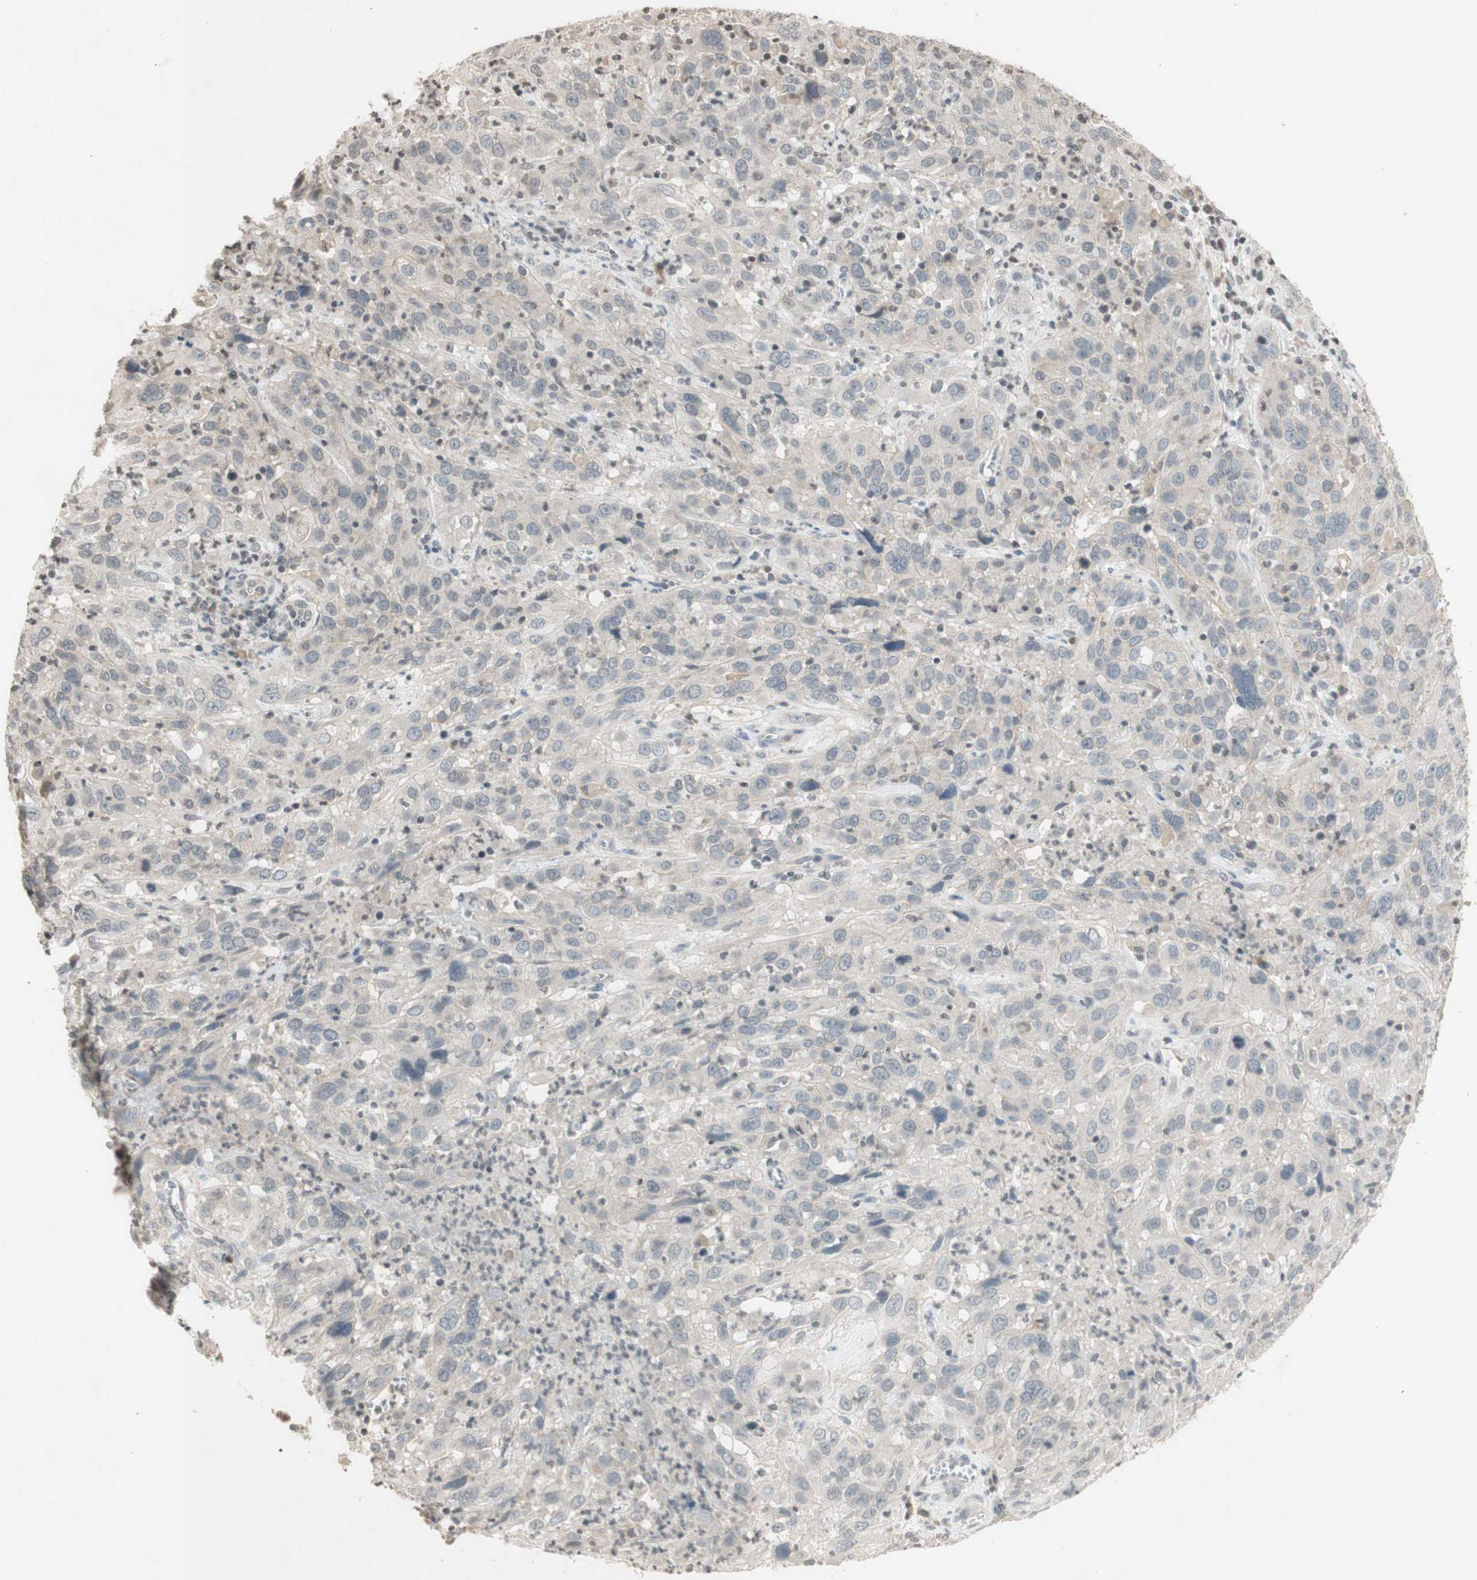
{"staining": {"intensity": "negative", "quantity": "none", "location": "none"}, "tissue": "cervical cancer", "cell_type": "Tumor cells", "image_type": "cancer", "snomed": [{"axis": "morphology", "description": "Squamous cell carcinoma, NOS"}, {"axis": "topography", "description": "Cervix"}], "caption": "Tumor cells show no significant protein positivity in cervical cancer (squamous cell carcinoma). Brightfield microscopy of immunohistochemistry stained with DAB (3,3'-diaminobenzidine) (brown) and hematoxylin (blue), captured at high magnification.", "gene": "GLI1", "patient": {"sex": "female", "age": 32}}